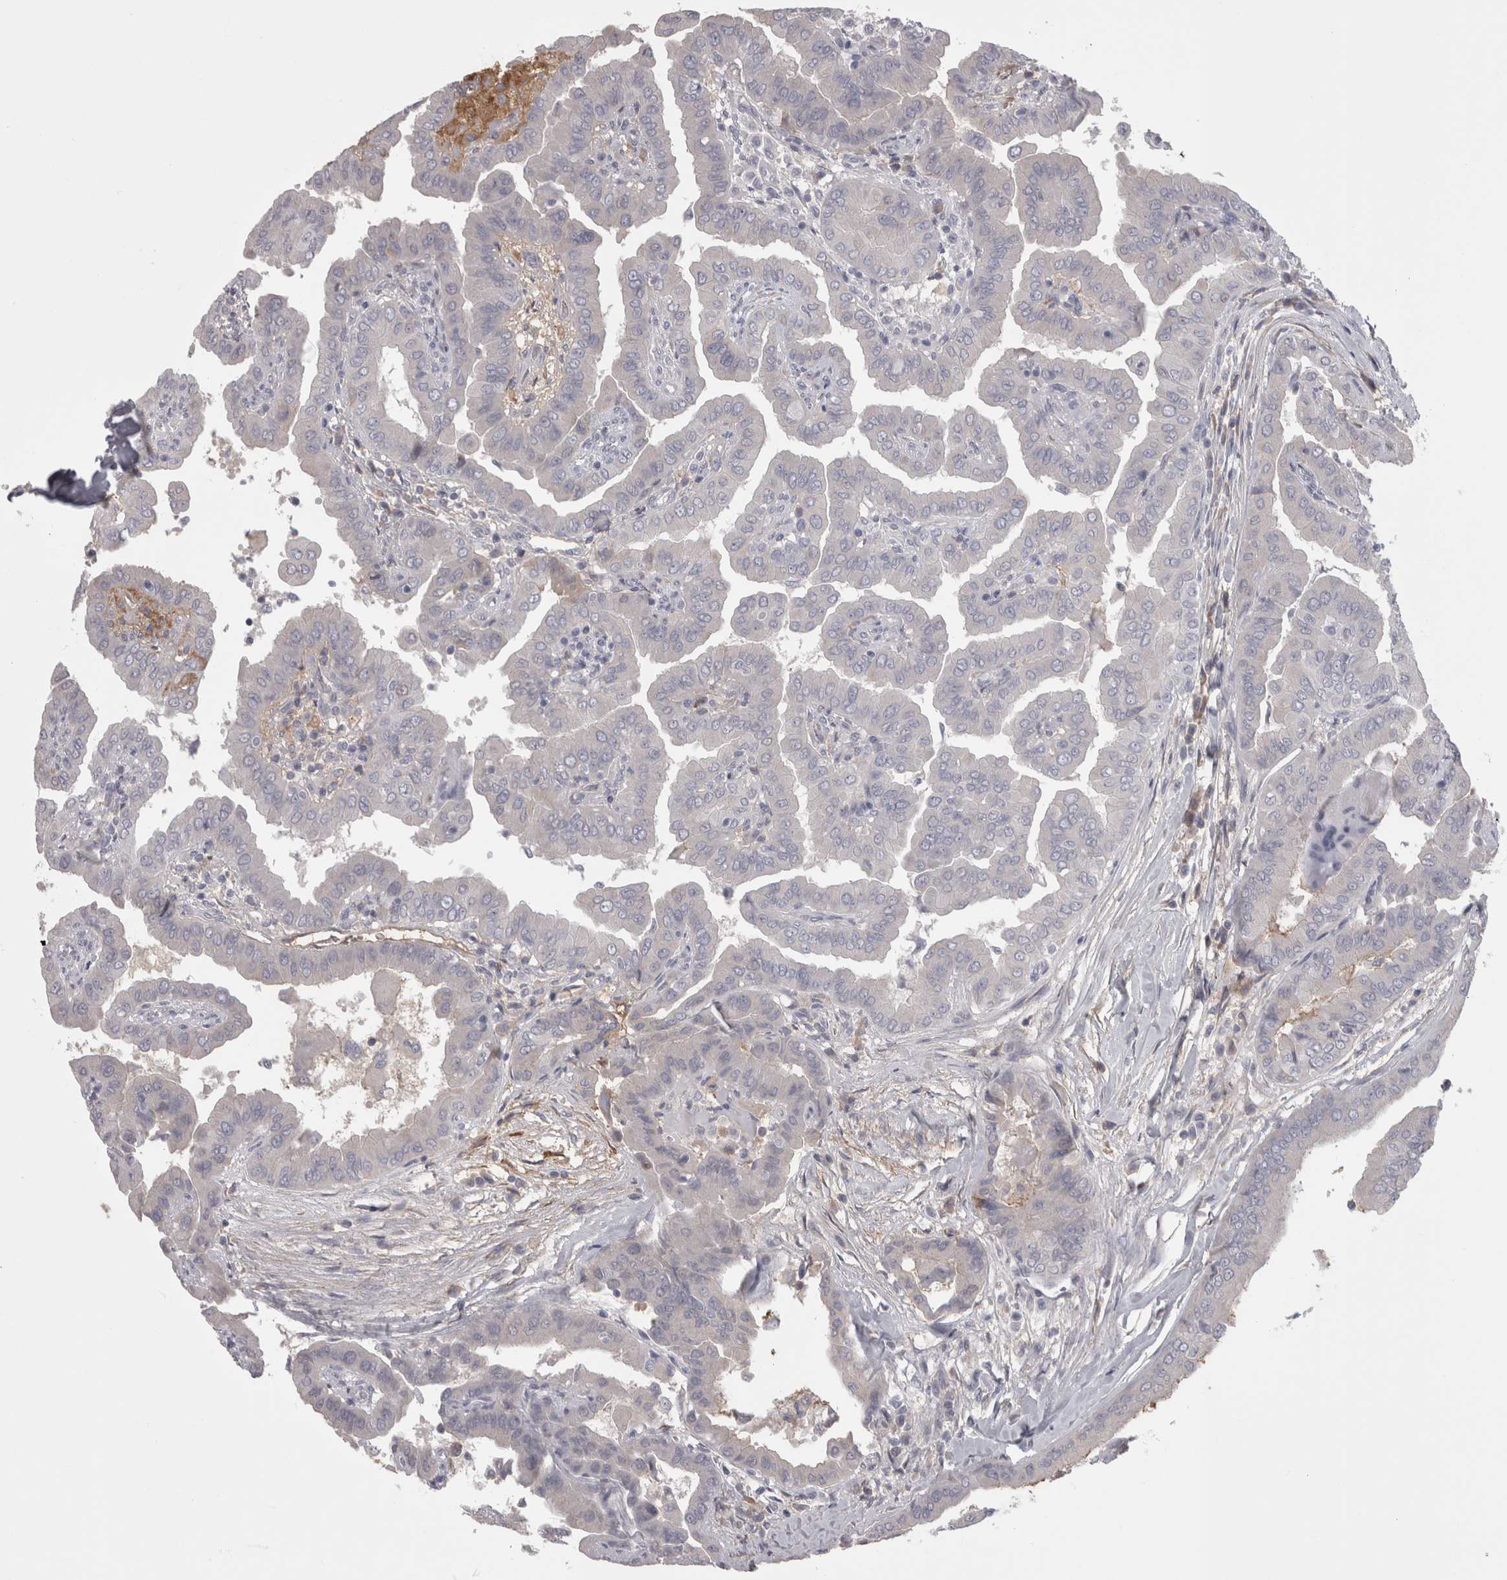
{"staining": {"intensity": "negative", "quantity": "none", "location": "none"}, "tissue": "thyroid cancer", "cell_type": "Tumor cells", "image_type": "cancer", "snomed": [{"axis": "morphology", "description": "Papillary adenocarcinoma, NOS"}, {"axis": "topography", "description": "Thyroid gland"}], "caption": "IHC of human thyroid papillary adenocarcinoma reveals no positivity in tumor cells.", "gene": "SAA4", "patient": {"sex": "male", "age": 33}}